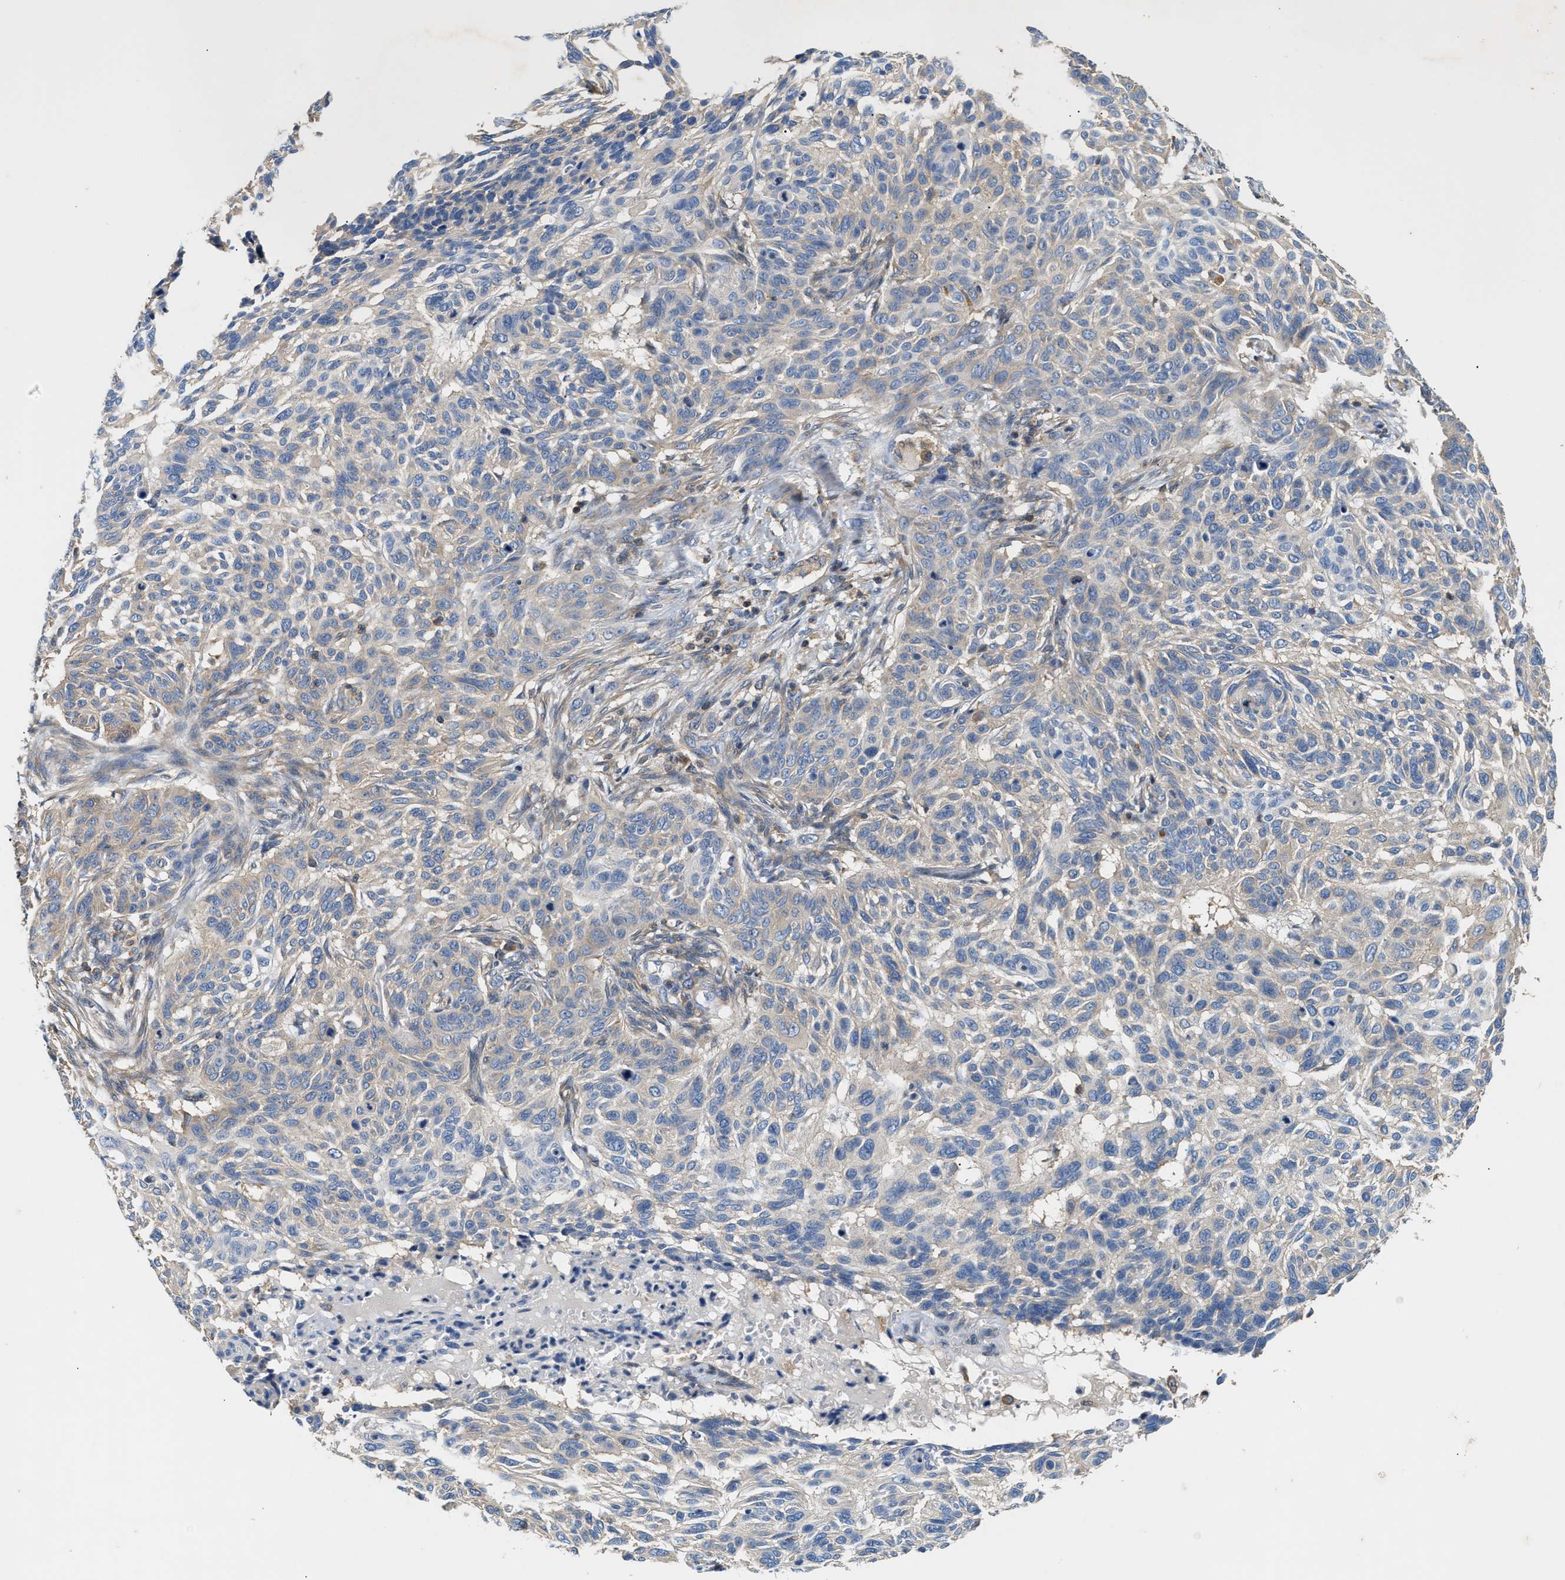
{"staining": {"intensity": "weak", "quantity": "<25%", "location": "cytoplasmic/membranous"}, "tissue": "skin cancer", "cell_type": "Tumor cells", "image_type": "cancer", "snomed": [{"axis": "morphology", "description": "Basal cell carcinoma"}, {"axis": "topography", "description": "Skin"}], "caption": "Skin cancer stained for a protein using immunohistochemistry (IHC) shows no positivity tumor cells.", "gene": "CCM2", "patient": {"sex": "male", "age": 85}}